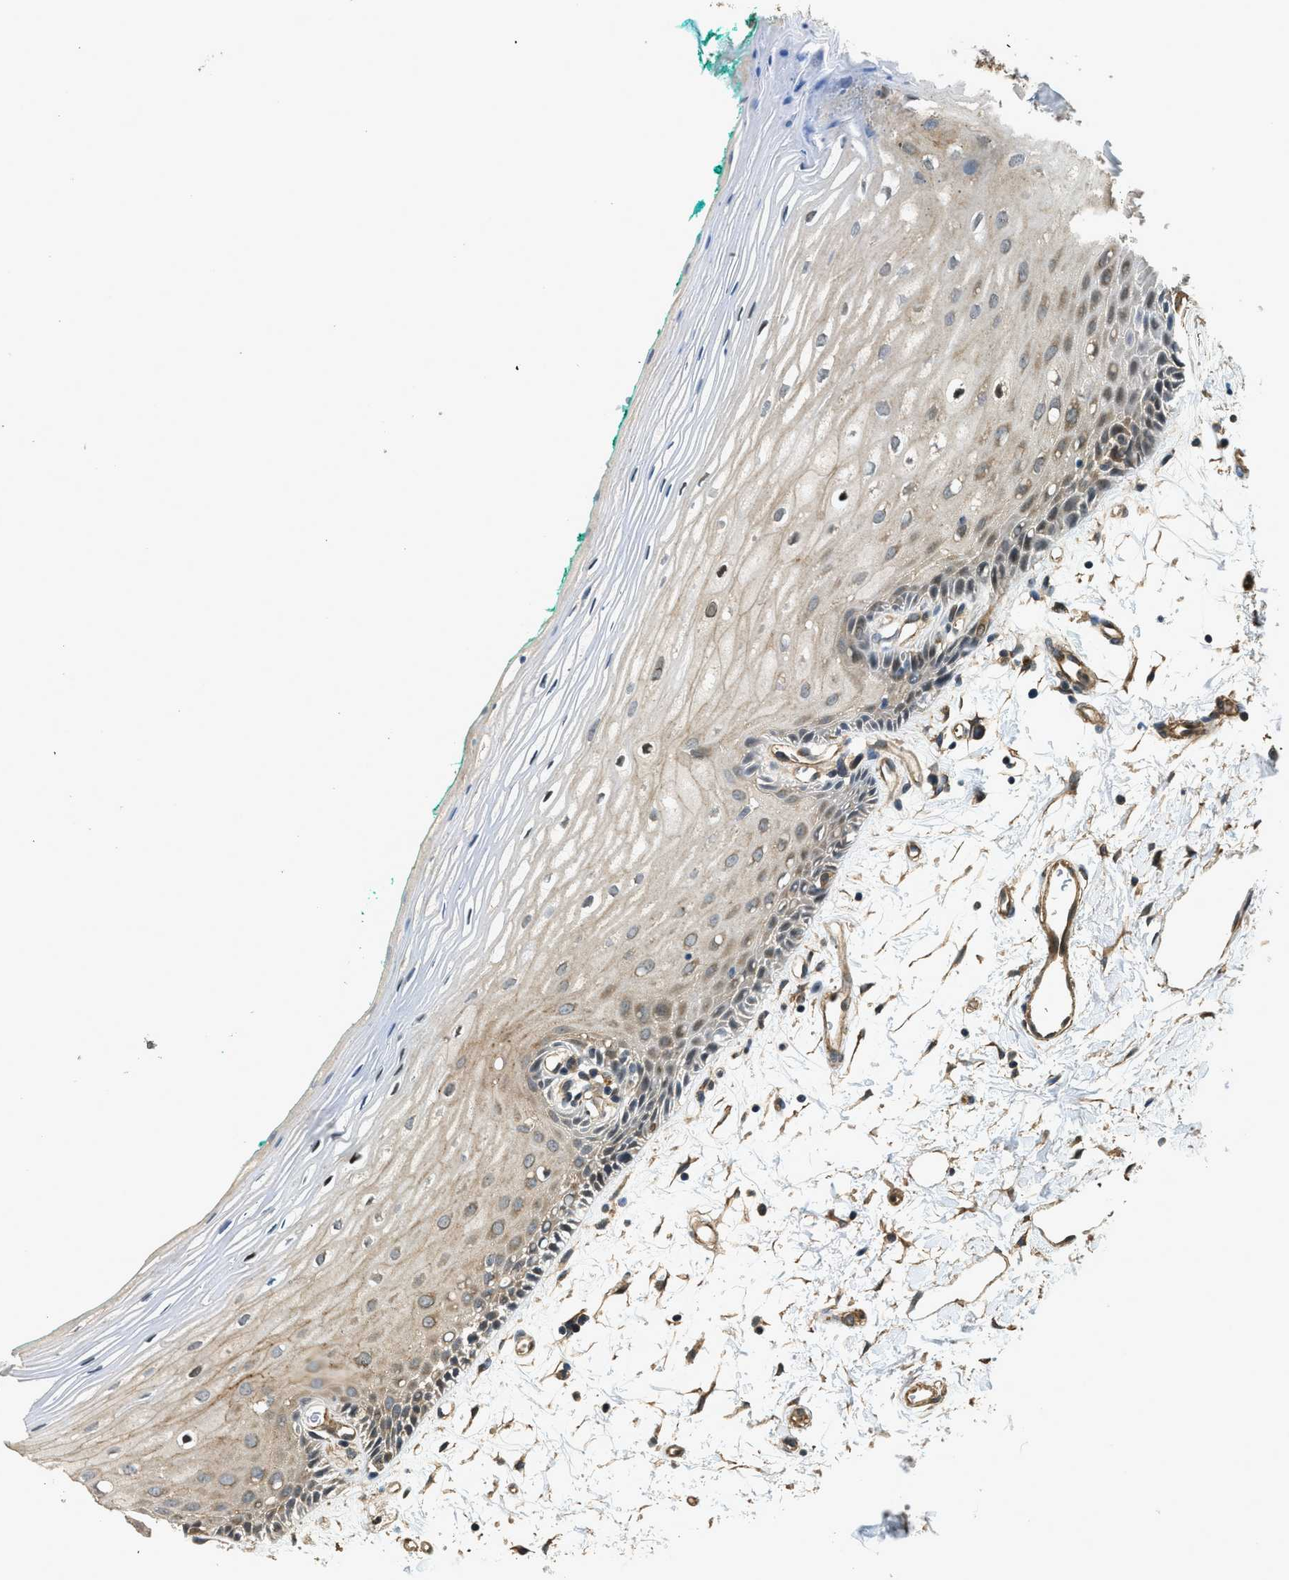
{"staining": {"intensity": "moderate", "quantity": "<25%", "location": "cytoplasmic/membranous"}, "tissue": "oral mucosa", "cell_type": "Squamous epithelial cells", "image_type": "normal", "snomed": [{"axis": "morphology", "description": "Normal tissue, NOS"}, {"axis": "topography", "description": "Skeletal muscle"}, {"axis": "topography", "description": "Oral tissue"}, {"axis": "topography", "description": "Peripheral nerve tissue"}], "caption": "This photomicrograph demonstrates immunohistochemistry (IHC) staining of benign oral mucosa, with low moderate cytoplasmic/membranous positivity in approximately <25% of squamous epithelial cells.", "gene": "CGN", "patient": {"sex": "female", "age": 84}}